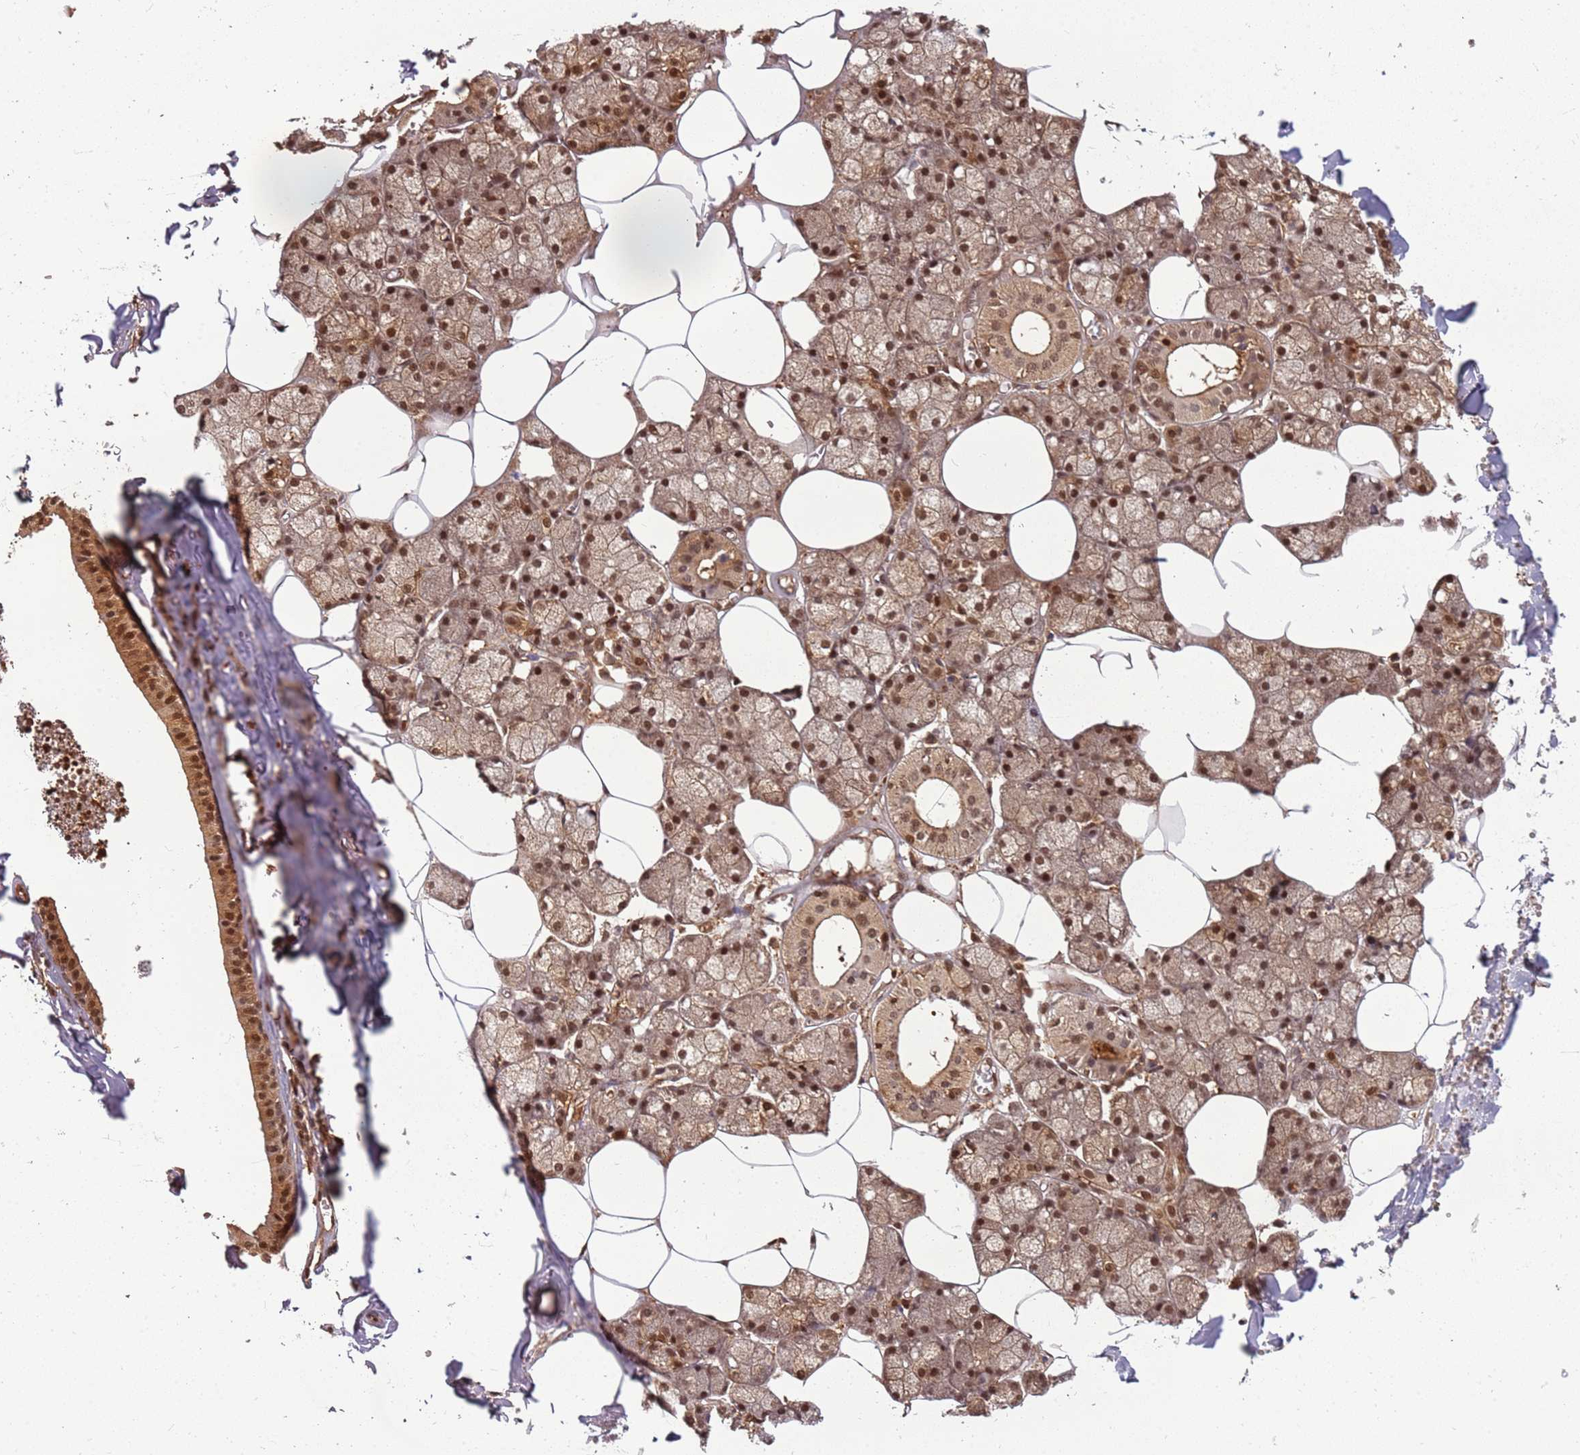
{"staining": {"intensity": "moderate", "quantity": ">75%", "location": "cytoplasmic/membranous,nuclear"}, "tissue": "salivary gland", "cell_type": "Glandular cells", "image_type": "normal", "snomed": [{"axis": "morphology", "description": "Normal tissue, NOS"}, {"axis": "topography", "description": "Salivary gland"}], "caption": "The image shows immunohistochemical staining of normal salivary gland. There is moderate cytoplasmic/membranous,nuclear expression is present in about >75% of glandular cells. The staining is performed using DAB (3,3'-diaminobenzidine) brown chromogen to label protein expression. The nuclei are counter-stained blue using hematoxylin.", "gene": "PGLS", "patient": {"sex": "male", "age": 62}}